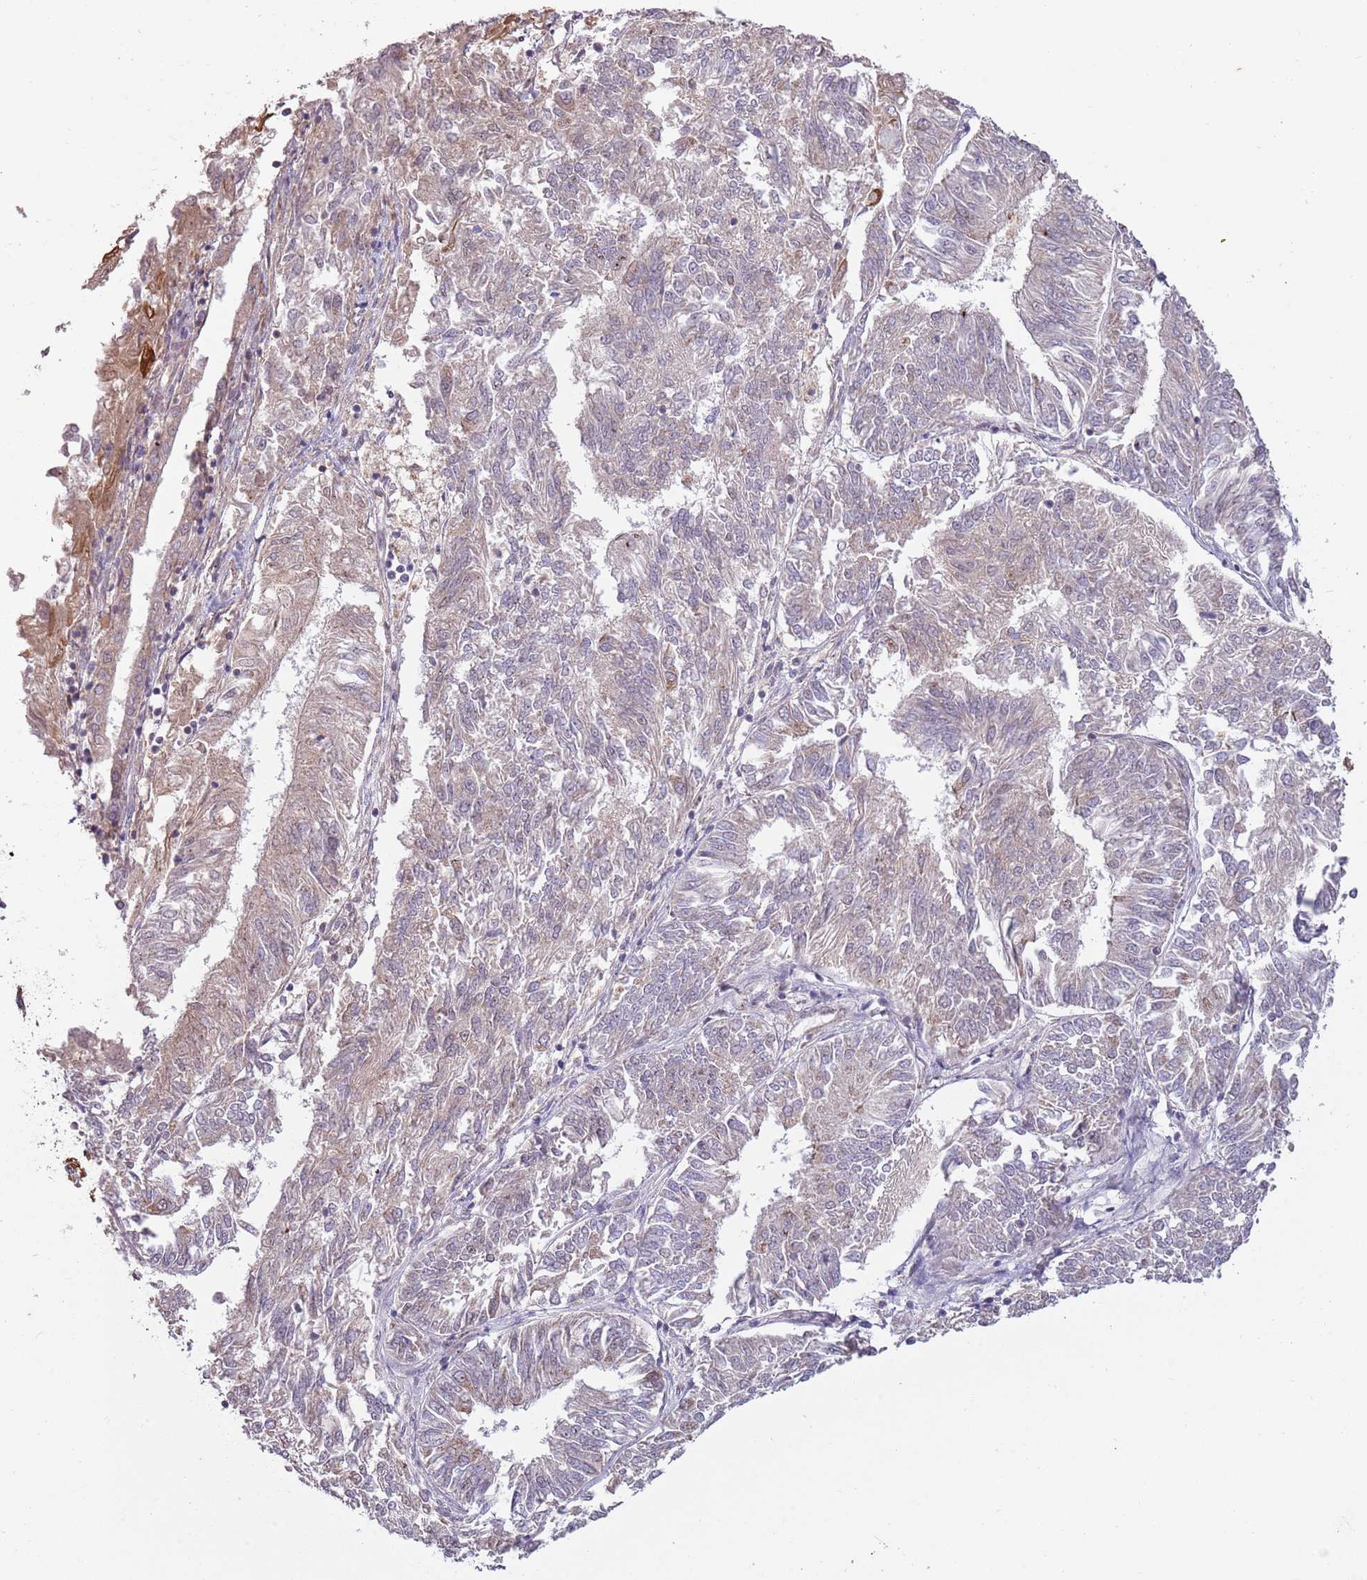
{"staining": {"intensity": "negative", "quantity": "none", "location": "none"}, "tissue": "endometrial cancer", "cell_type": "Tumor cells", "image_type": "cancer", "snomed": [{"axis": "morphology", "description": "Adenocarcinoma, NOS"}, {"axis": "topography", "description": "Endometrium"}], "caption": "Immunohistochemical staining of human endometrial cancer (adenocarcinoma) demonstrates no significant staining in tumor cells.", "gene": "SYS1", "patient": {"sex": "female", "age": 58}}